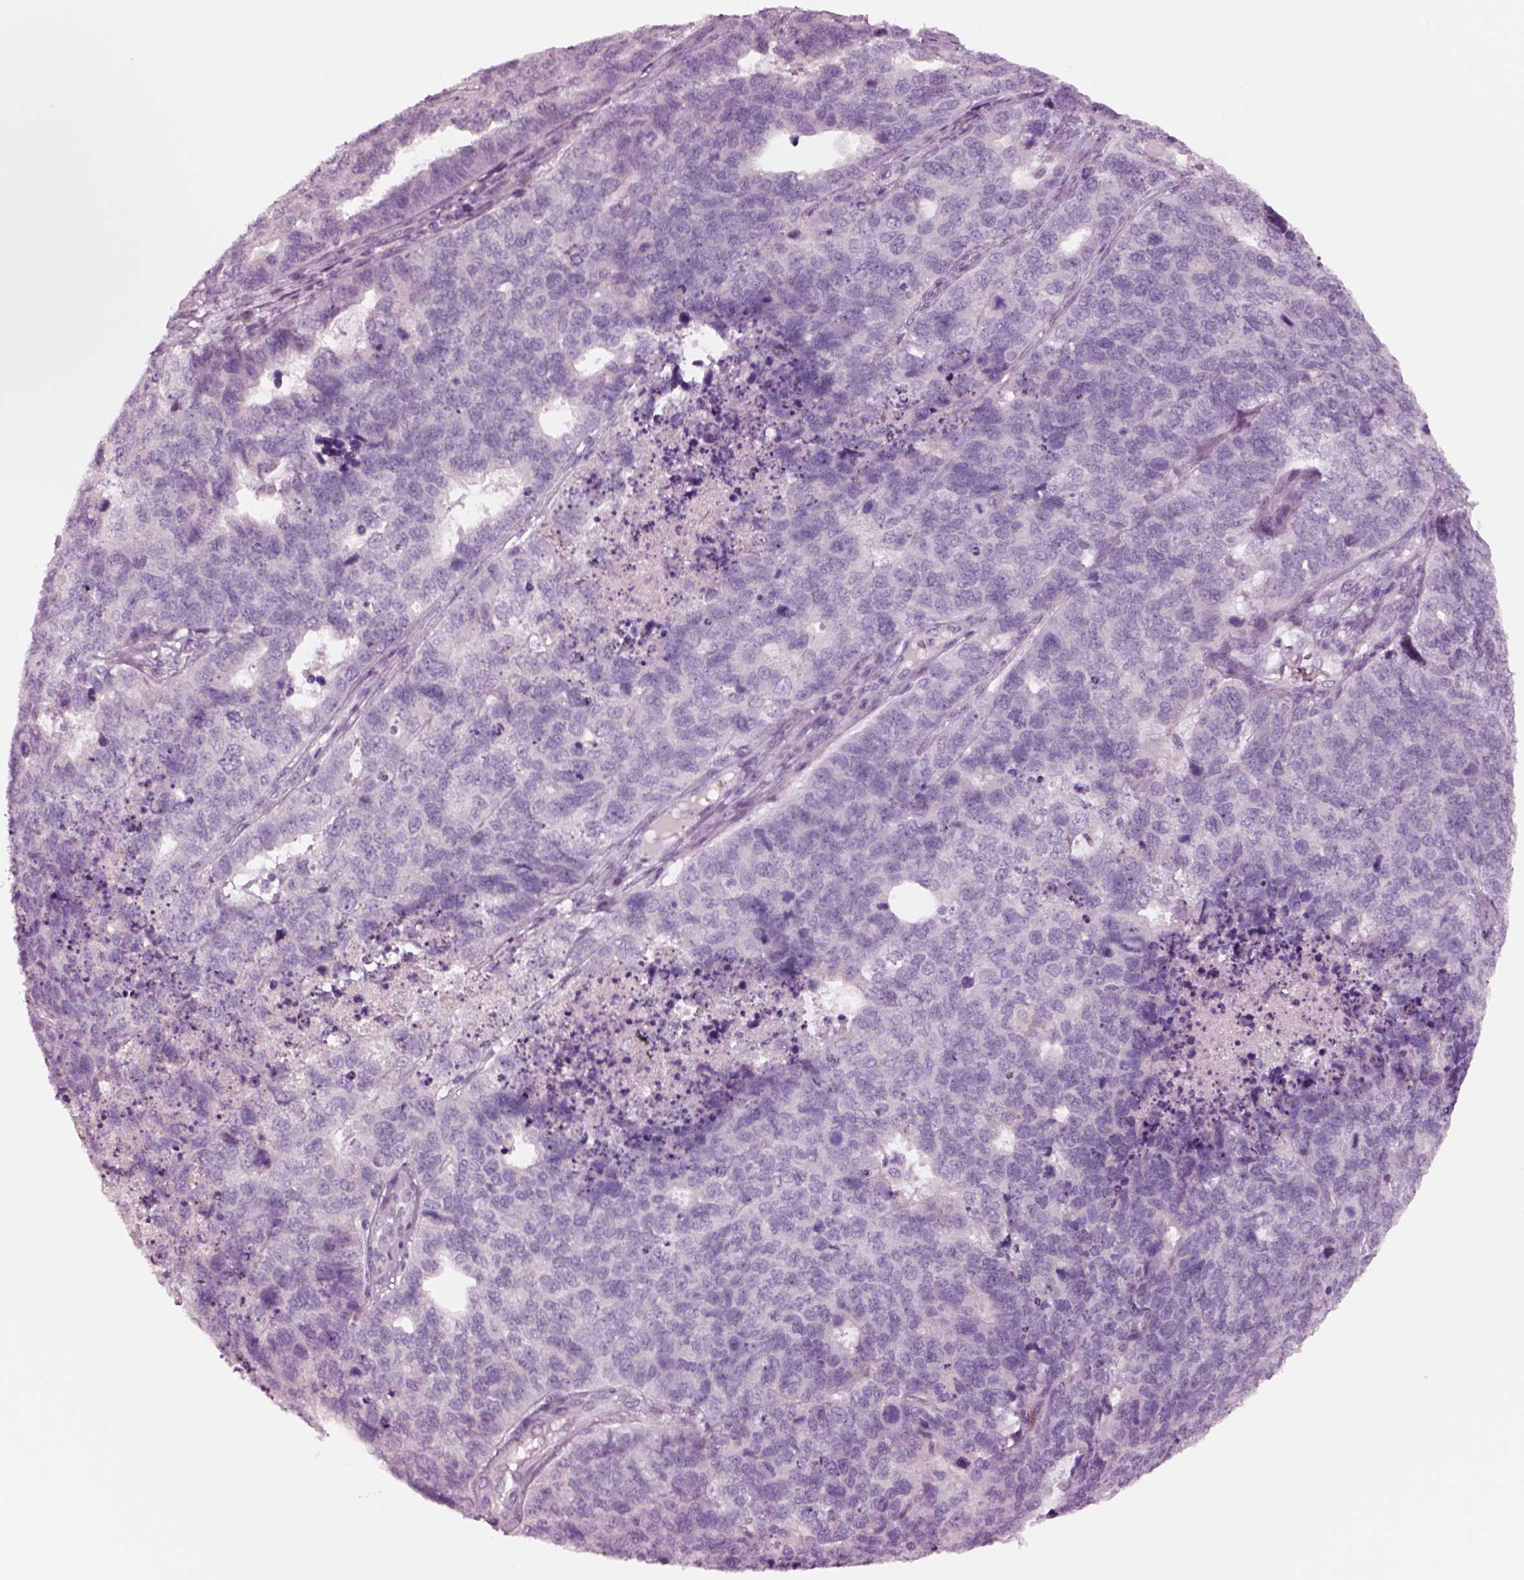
{"staining": {"intensity": "negative", "quantity": "none", "location": "none"}, "tissue": "cervical cancer", "cell_type": "Tumor cells", "image_type": "cancer", "snomed": [{"axis": "morphology", "description": "Squamous cell carcinoma, NOS"}, {"axis": "topography", "description": "Cervix"}], "caption": "DAB immunohistochemical staining of human cervical squamous cell carcinoma exhibits no significant positivity in tumor cells. Brightfield microscopy of immunohistochemistry (IHC) stained with DAB (3,3'-diaminobenzidine) (brown) and hematoxylin (blue), captured at high magnification.", "gene": "NMRK2", "patient": {"sex": "female", "age": 63}}